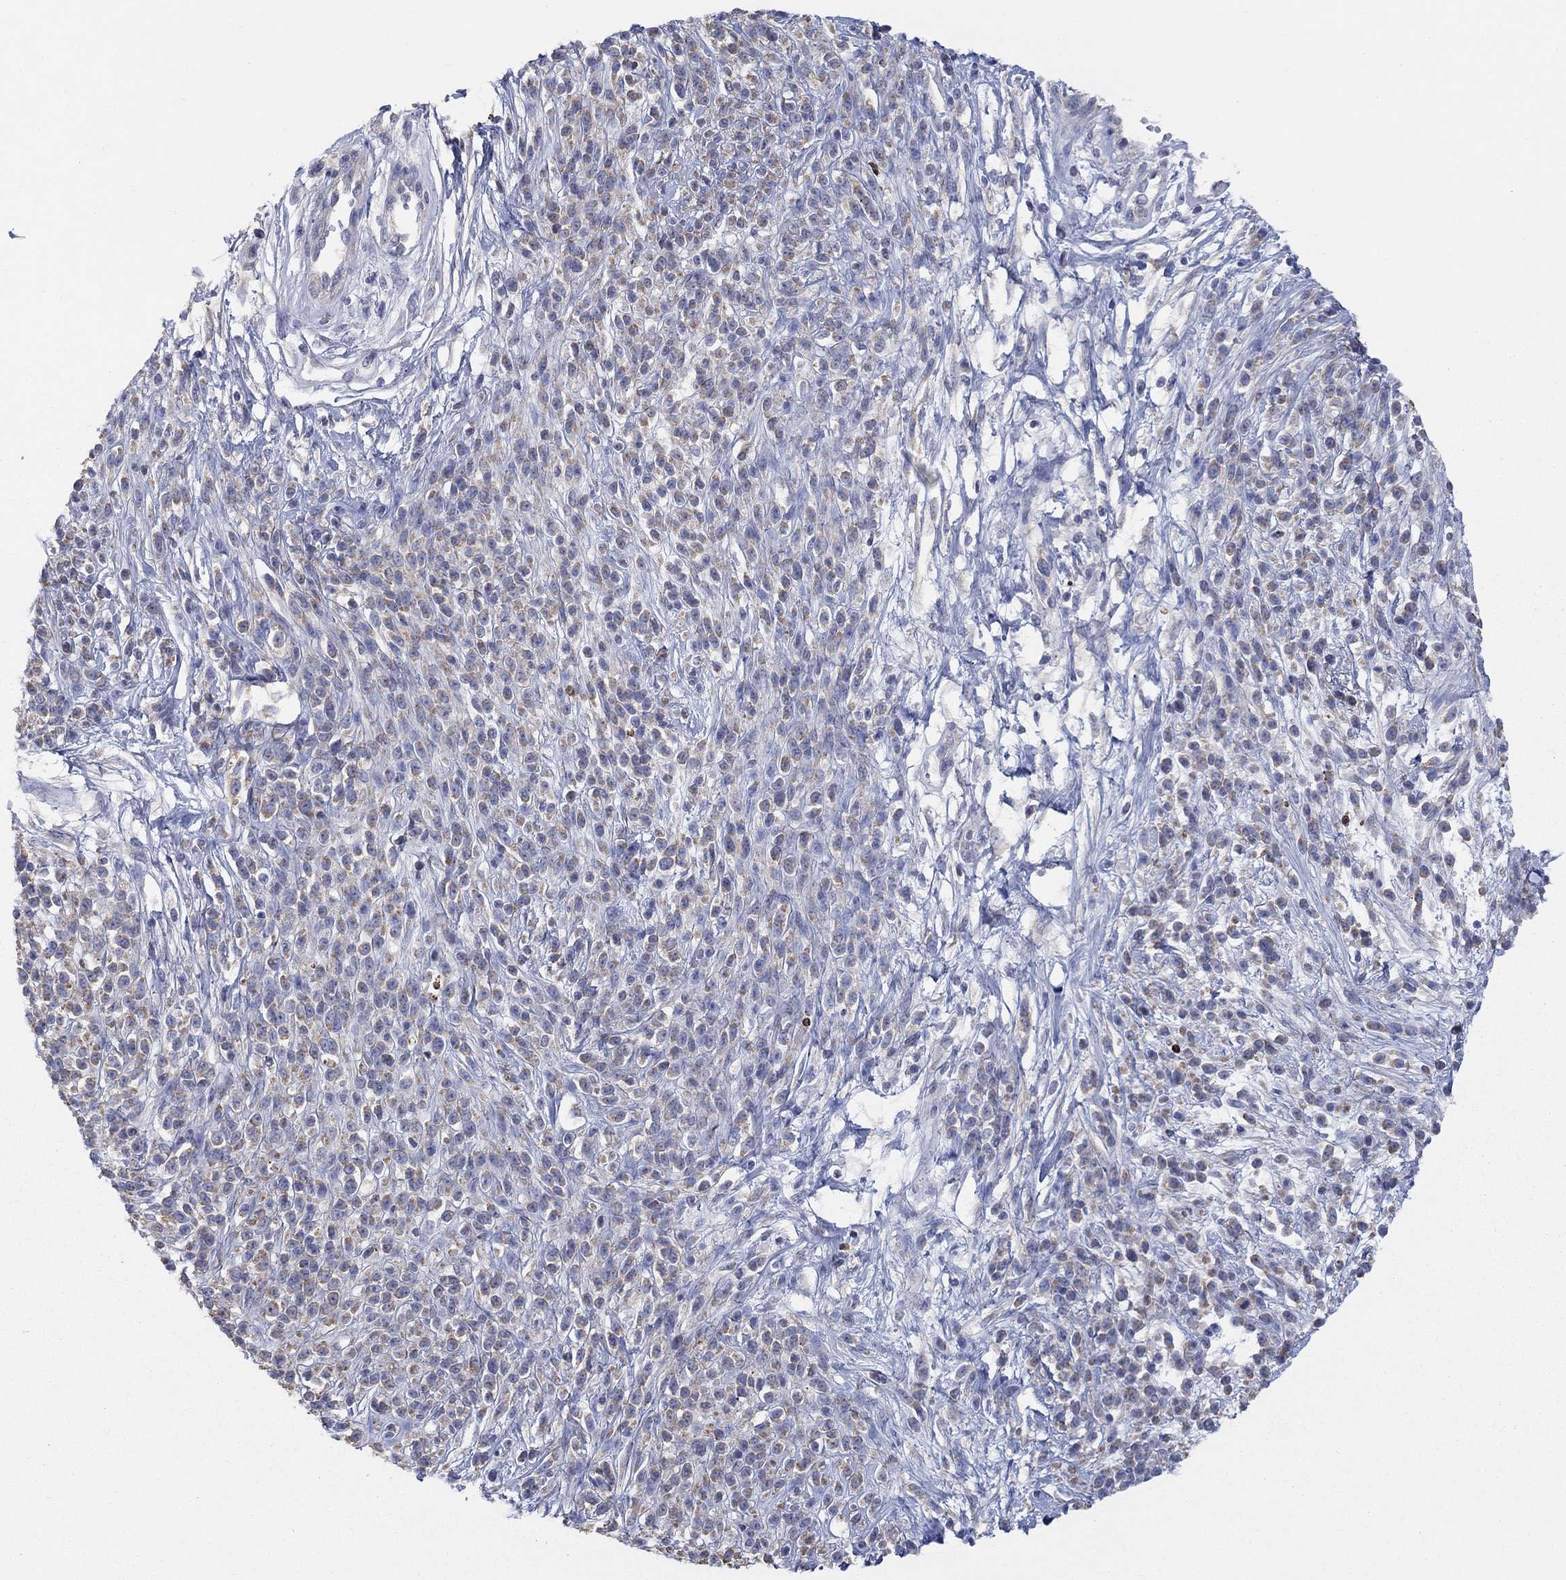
{"staining": {"intensity": "moderate", "quantity": ">75%", "location": "cytoplasmic/membranous"}, "tissue": "melanoma", "cell_type": "Tumor cells", "image_type": "cancer", "snomed": [{"axis": "morphology", "description": "Malignant melanoma, NOS"}, {"axis": "topography", "description": "Skin"}, {"axis": "topography", "description": "Skin of trunk"}], "caption": "Melanoma was stained to show a protein in brown. There is medium levels of moderate cytoplasmic/membranous positivity in approximately >75% of tumor cells.", "gene": "CLVS1", "patient": {"sex": "male", "age": 74}}